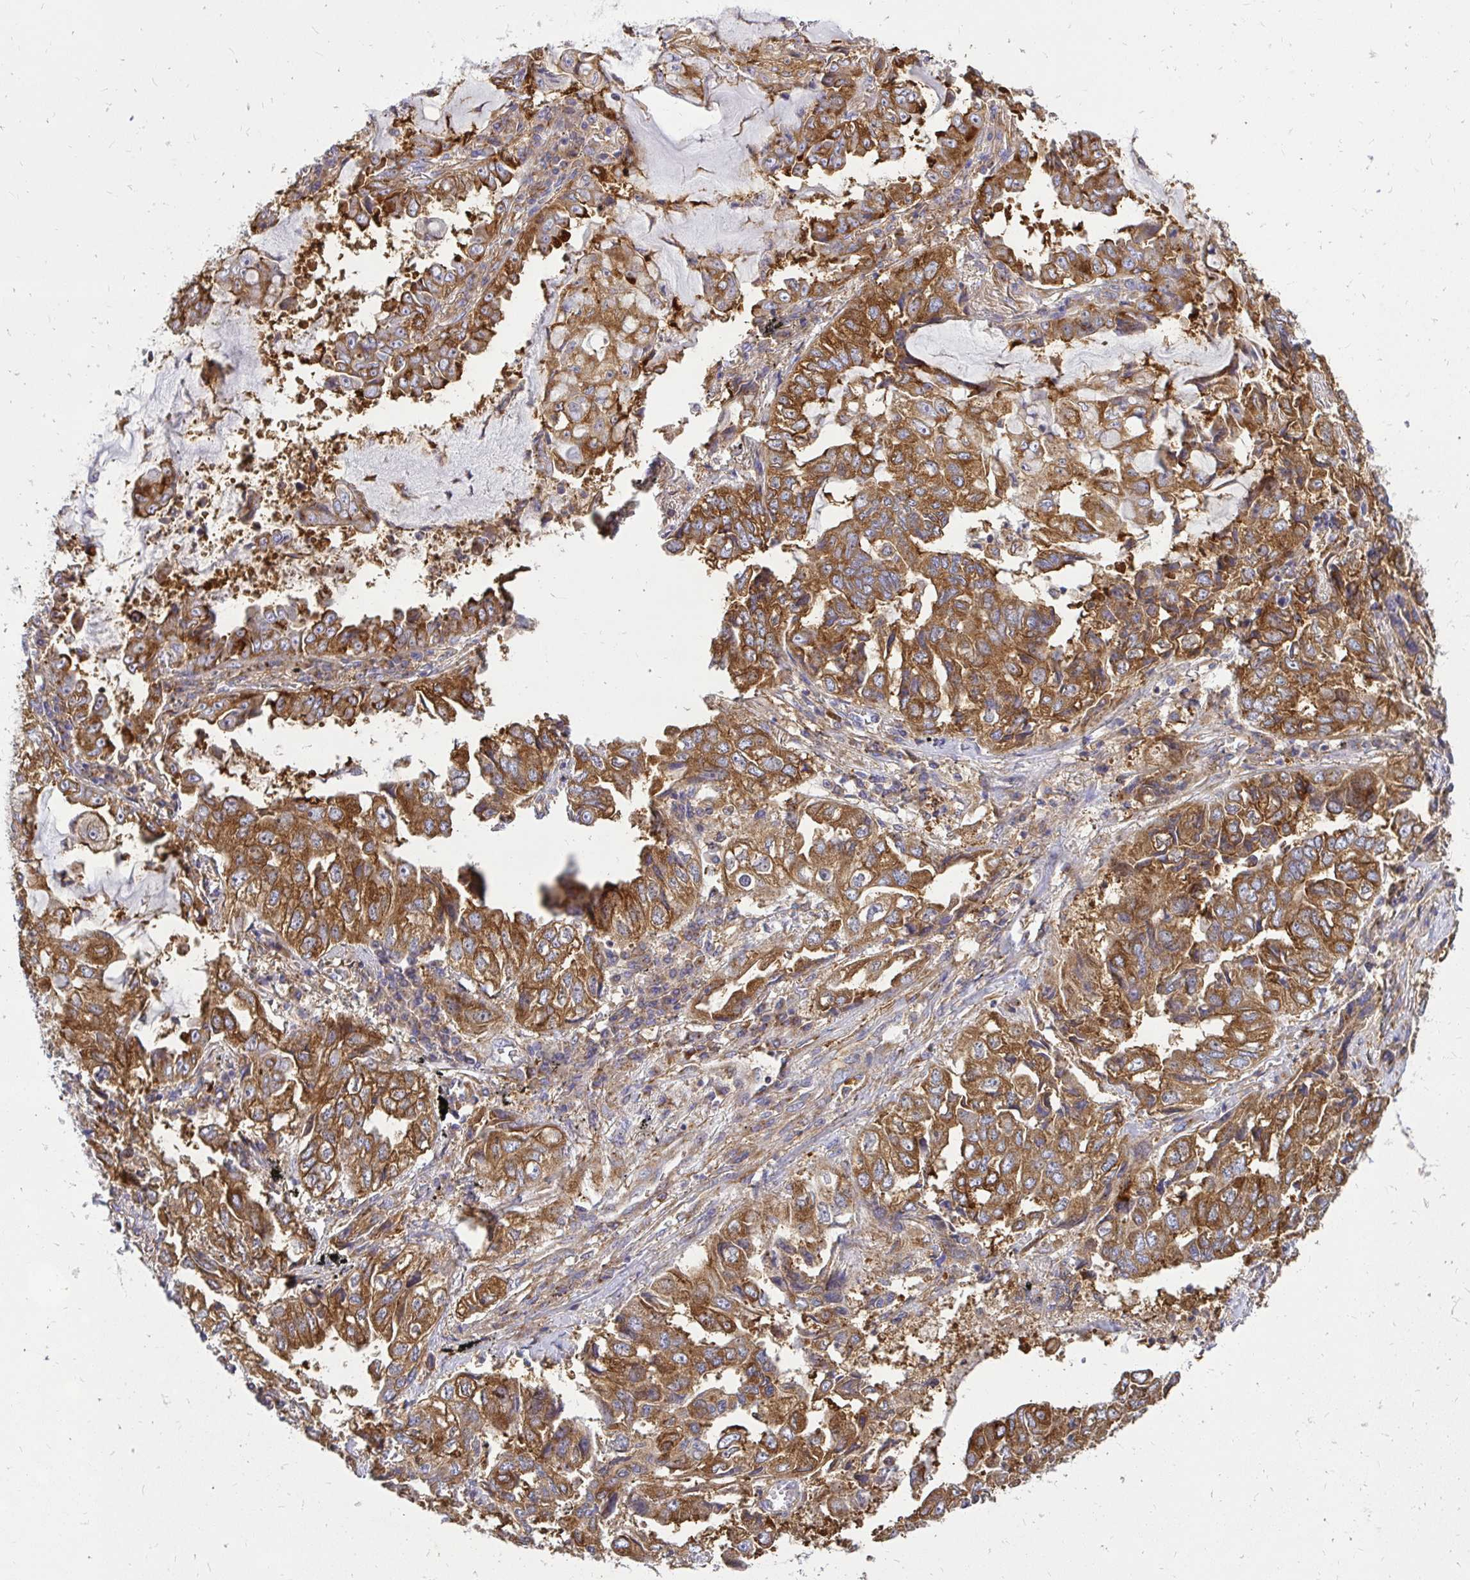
{"staining": {"intensity": "strong", "quantity": ">75%", "location": "cytoplasmic/membranous"}, "tissue": "lung cancer", "cell_type": "Tumor cells", "image_type": "cancer", "snomed": [{"axis": "morphology", "description": "Adenocarcinoma, NOS"}, {"axis": "topography", "description": "Lung"}], "caption": "Brown immunohistochemical staining in human lung adenocarcinoma displays strong cytoplasmic/membranous expression in approximately >75% of tumor cells. (IHC, brightfield microscopy, high magnification).", "gene": "ABCB10", "patient": {"sex": "female", "age": 52}}